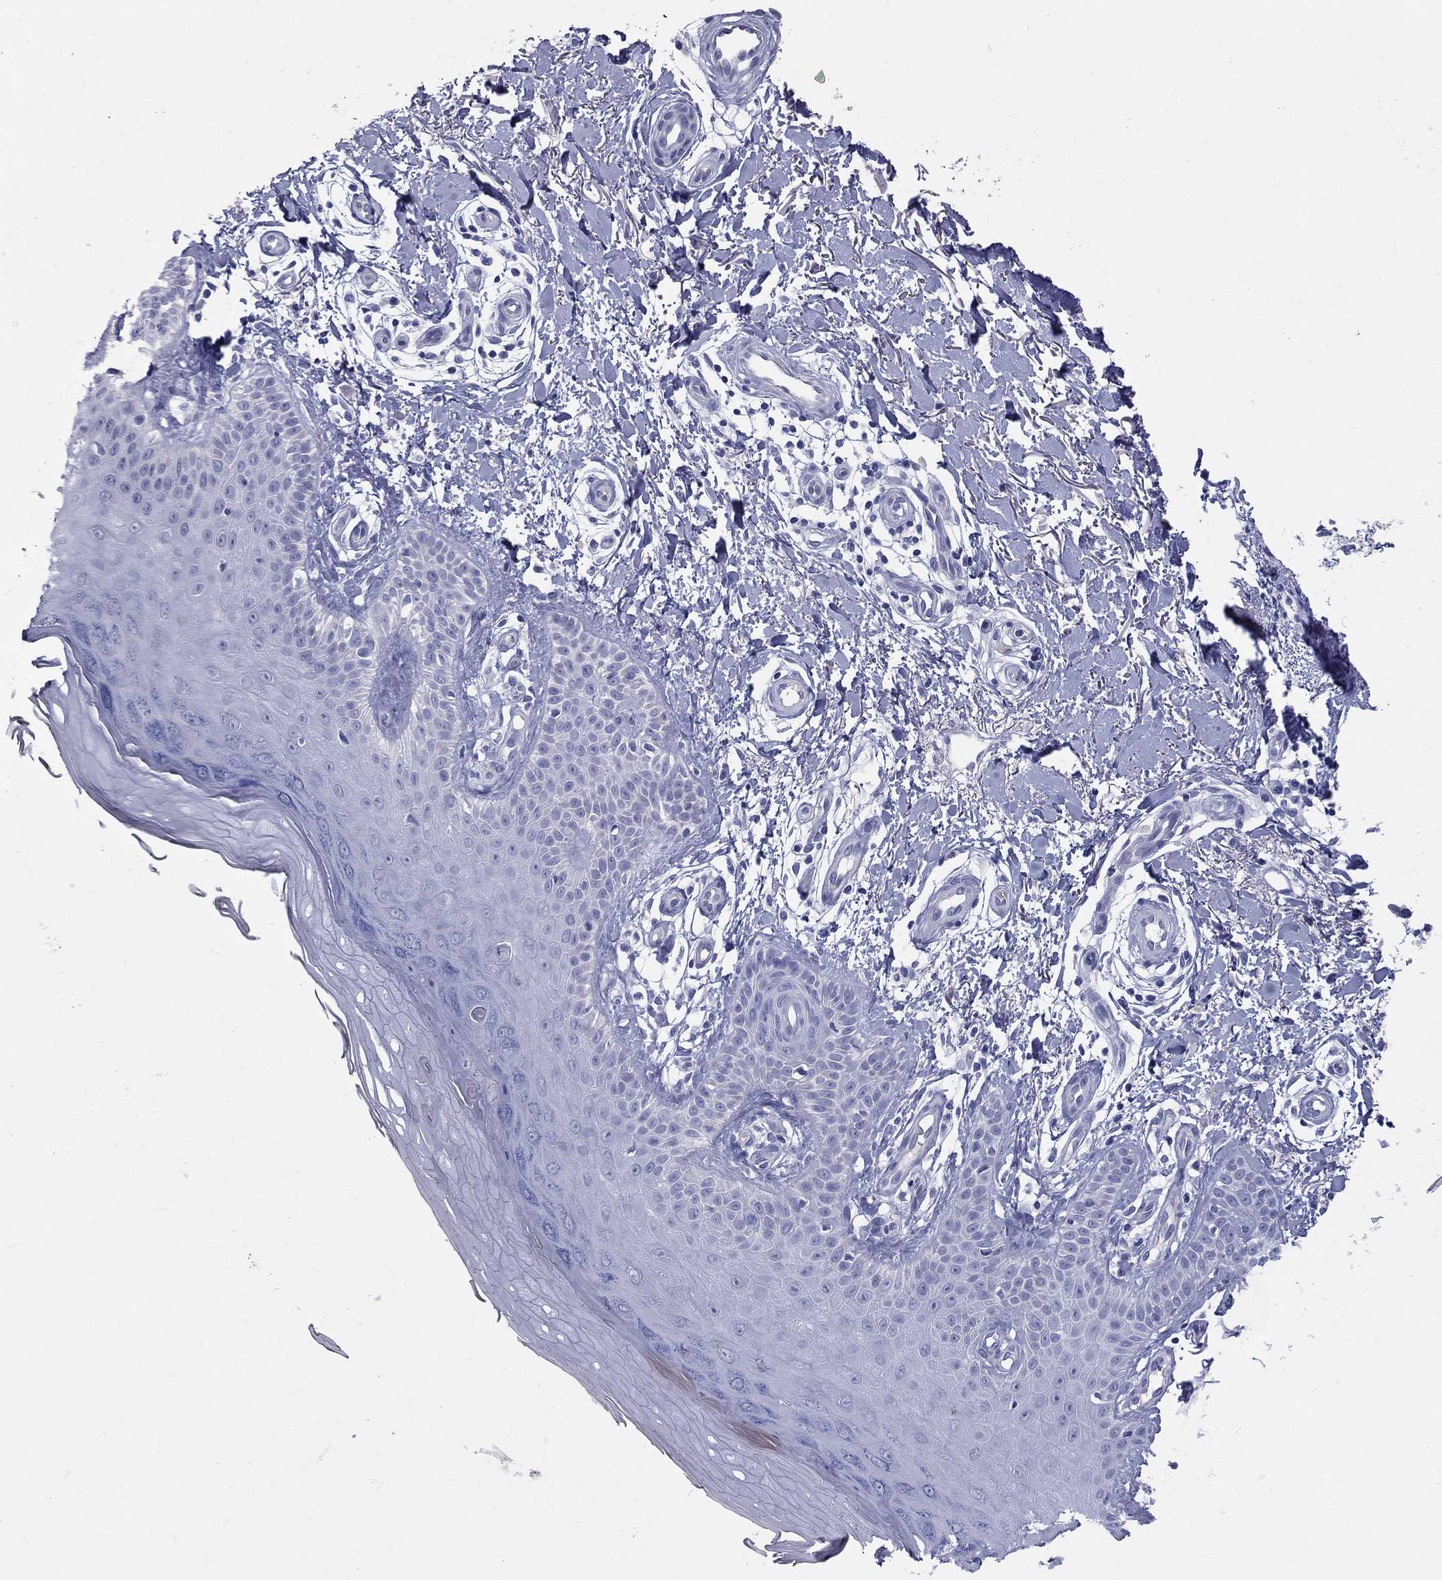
{"staining": {"intensity": "negative", "quantity": "none", "location": "none"}, "tissue": "skin", "cell_type": "Fibroblasts", "image_type": "normal", "snomed": [{"axis": "morphology", "description": "Normal tissue, NOS"}, {"axis": "morphology", "description": "Inflammation, NOS"}, {"axis": "morphology", "description": "Fibrosis, NOS"}, {"axis": "topography", "description": "Skin"}], "caption": "Skin stained for a protein using immunohistochemistry shows no expression fibroblasts.", "gene": "DNALI1", "patient": {"sex": "male", "age": 71}}